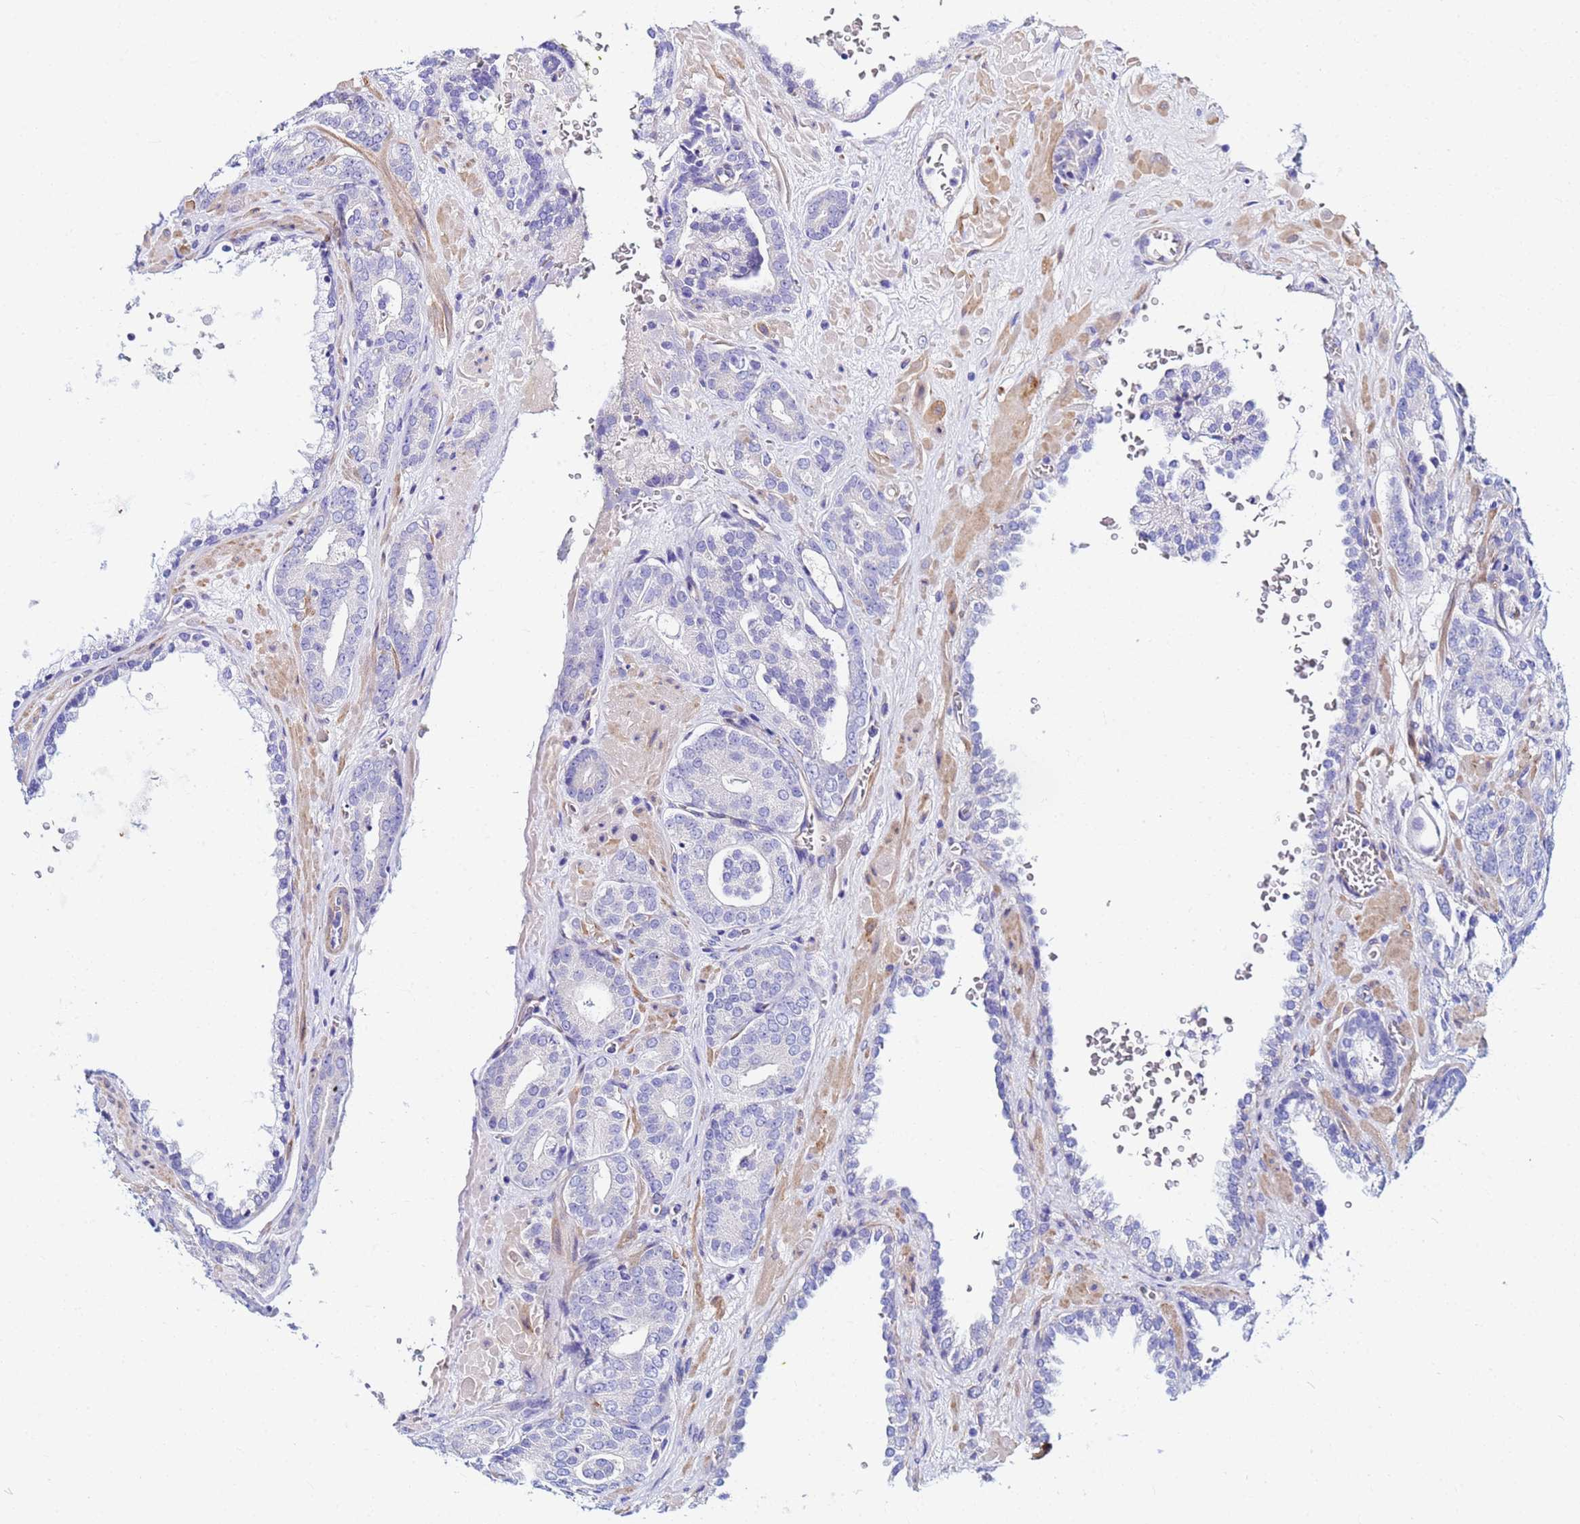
{"staining": {"intensity": "negative", "quantity": "none", "location": "none"}, "tissue": "prostate cancer", "cell_type": "Tumor cells", "image_type": "cancer", "snomed": [{"axis": "morphology", "description": "Adenocarcinoma, High grade"}, {"axis": "topography", "description": "Prostate"}], "caption": "Immunohistochemistry of prostate adenocarcinoma (high-grade) displays no positivity in tumor cells.", "gene": "JRKL", "patient": {"sex": "male", "age": 66}}